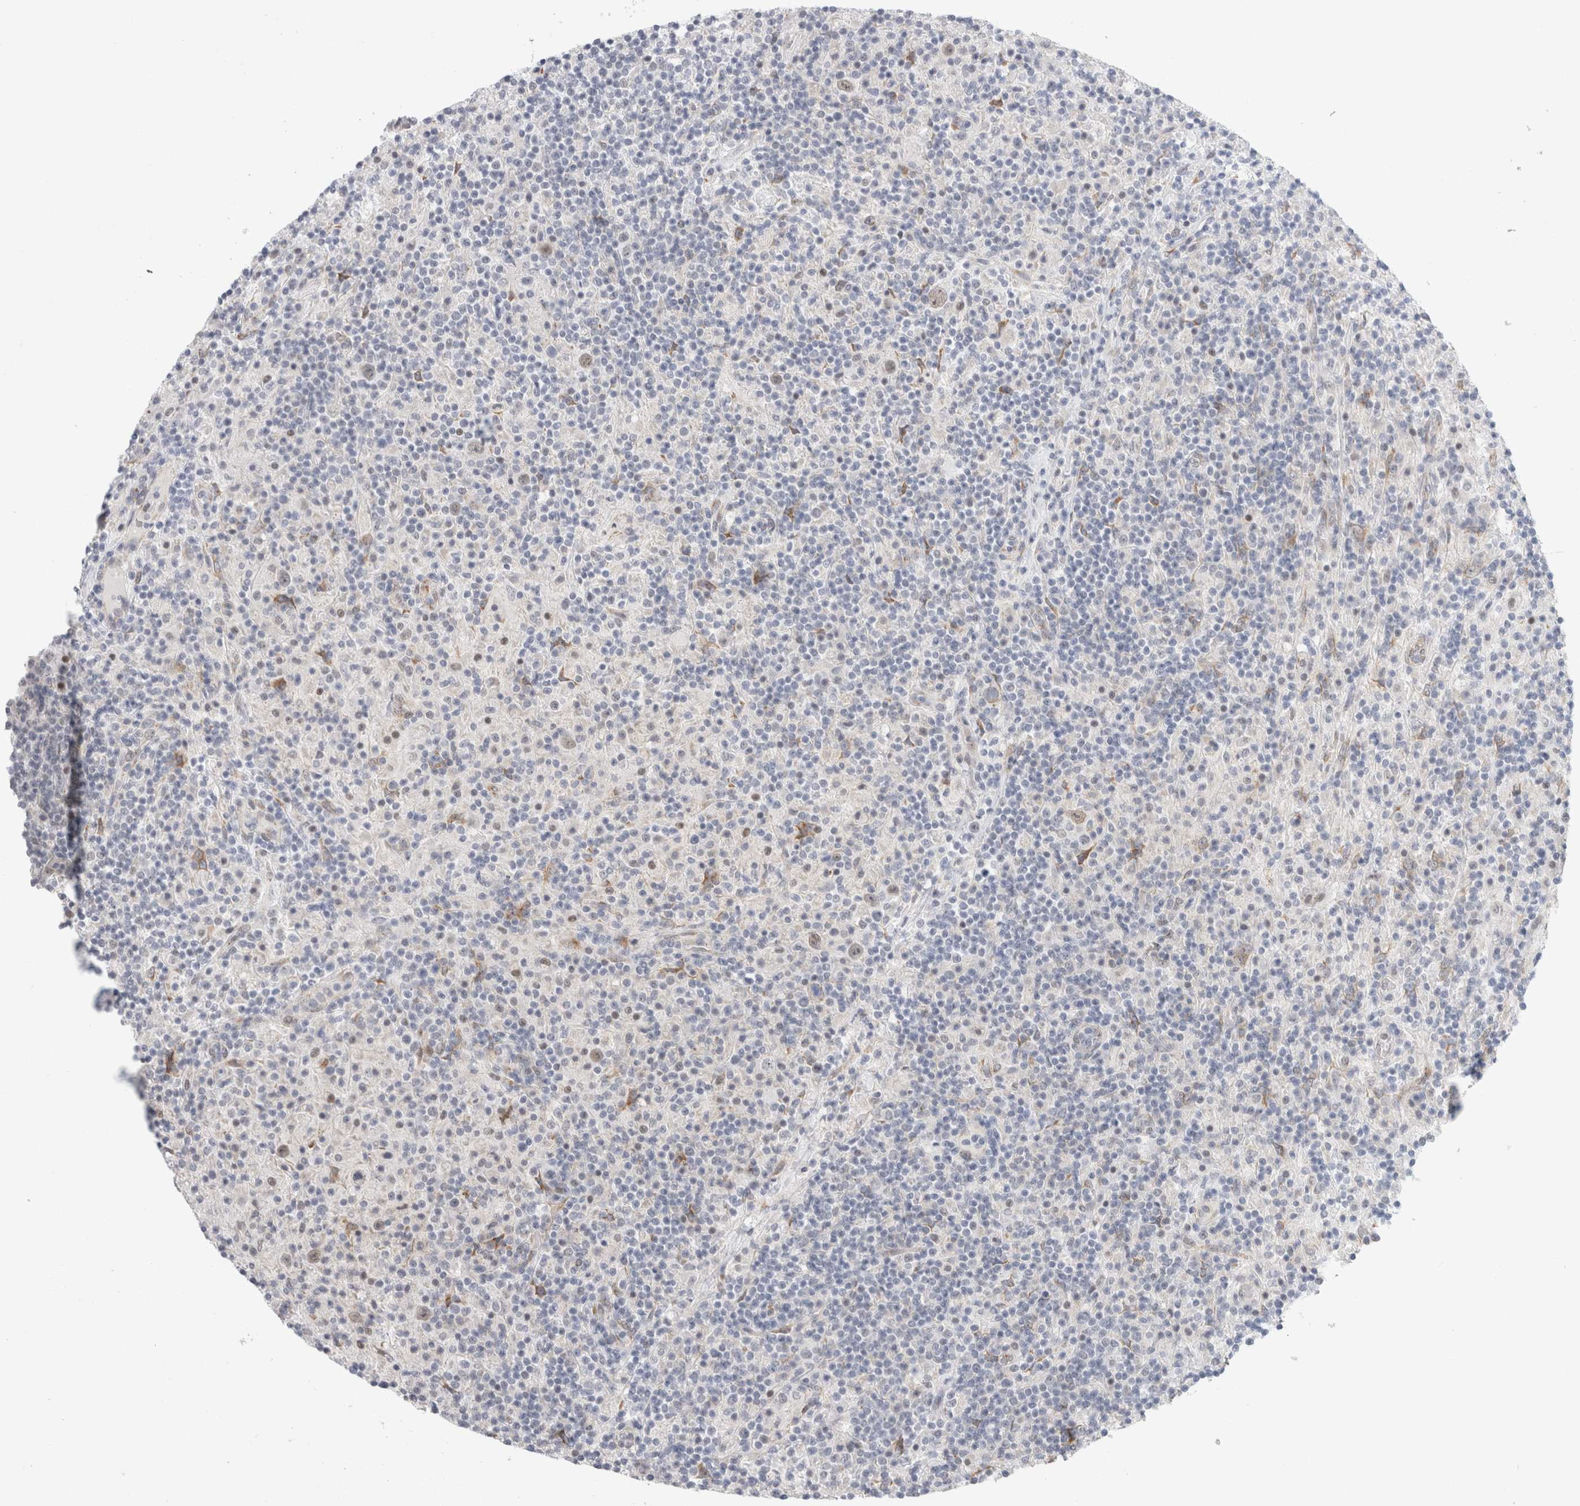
{"staining": {"intensity": "weak", "quantity": ">75%", "location": "nuclear"}, "tissue": "lymphoma", "cell_type": "Tumor cells", "image_type": "cancer", "snomed": [{"axis": "morphology", "description": "Hodgkin's disease, NOS"}, {"axis": "topography", "description": "Lymph node"}], "caption": "Immunohistochemistry of human Hodgkin's disease shows low levels of weak nuclear staining in about >75% of tumor cells.", "gene": "TRMT1L", "patient": {"sex": "male", "age": 70}}